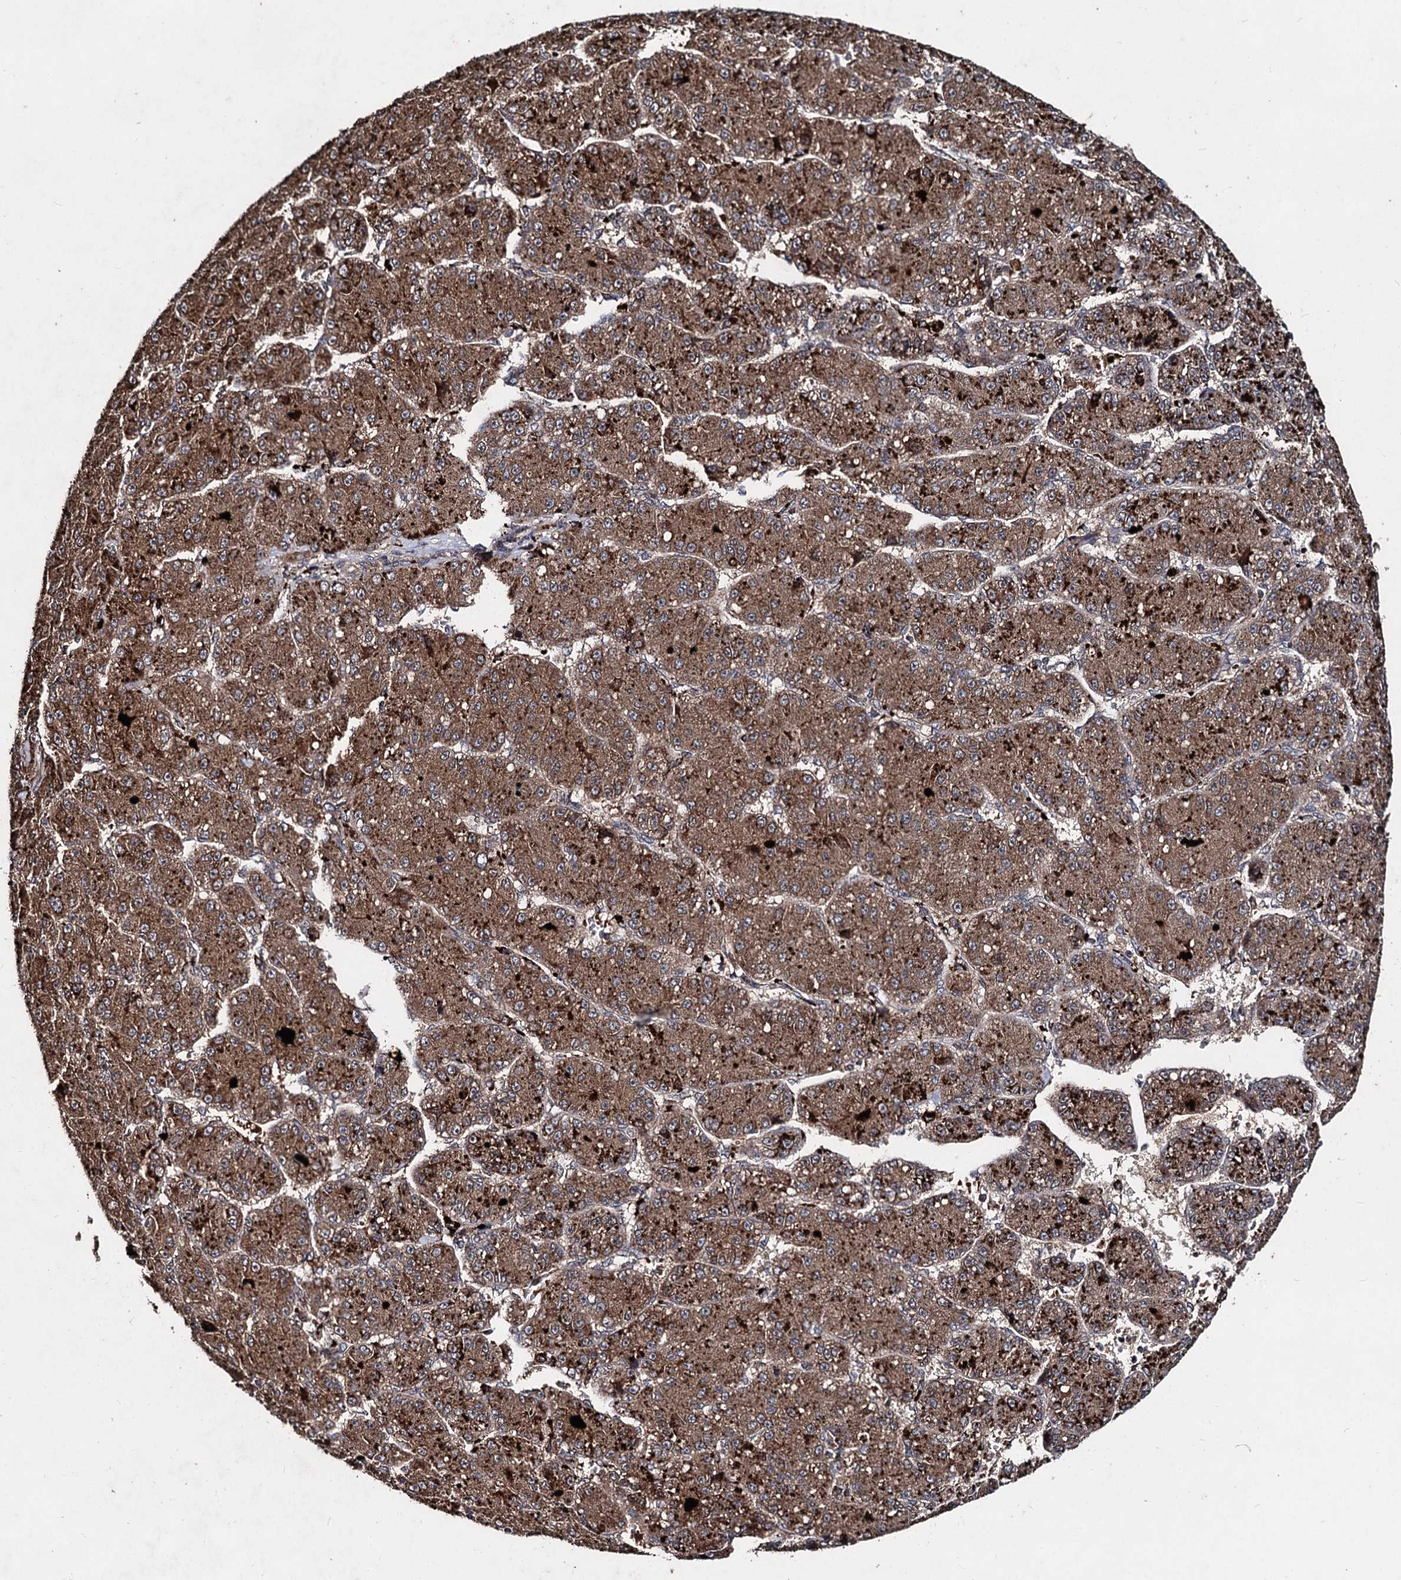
{"staining": {"intensity": "moderate", "quantity": ">75%", "location": "cytoplasmic/membranous"}, "tissue": "liver cancer", "cell_type": "Tumor cells", "image_type": "cancer", "snomed": [{"axis": "morphology", "description": "Carcinoma, Hepatocellular, NOS"}, {"axis": "topography", "description": "Liver"}], "caption": "IHC of liver hepatocellular carcinoma reveals medium levels of moderate cytoplasmic/membranous positivity in approximately >75% of tumor cells. Using DAB (brown) and hematoxylin (blue) stains, captured at high magnification using brightfield microscopy.", "gene": "BCL2L2", "patient": {"sex": "male", "age": 67}}